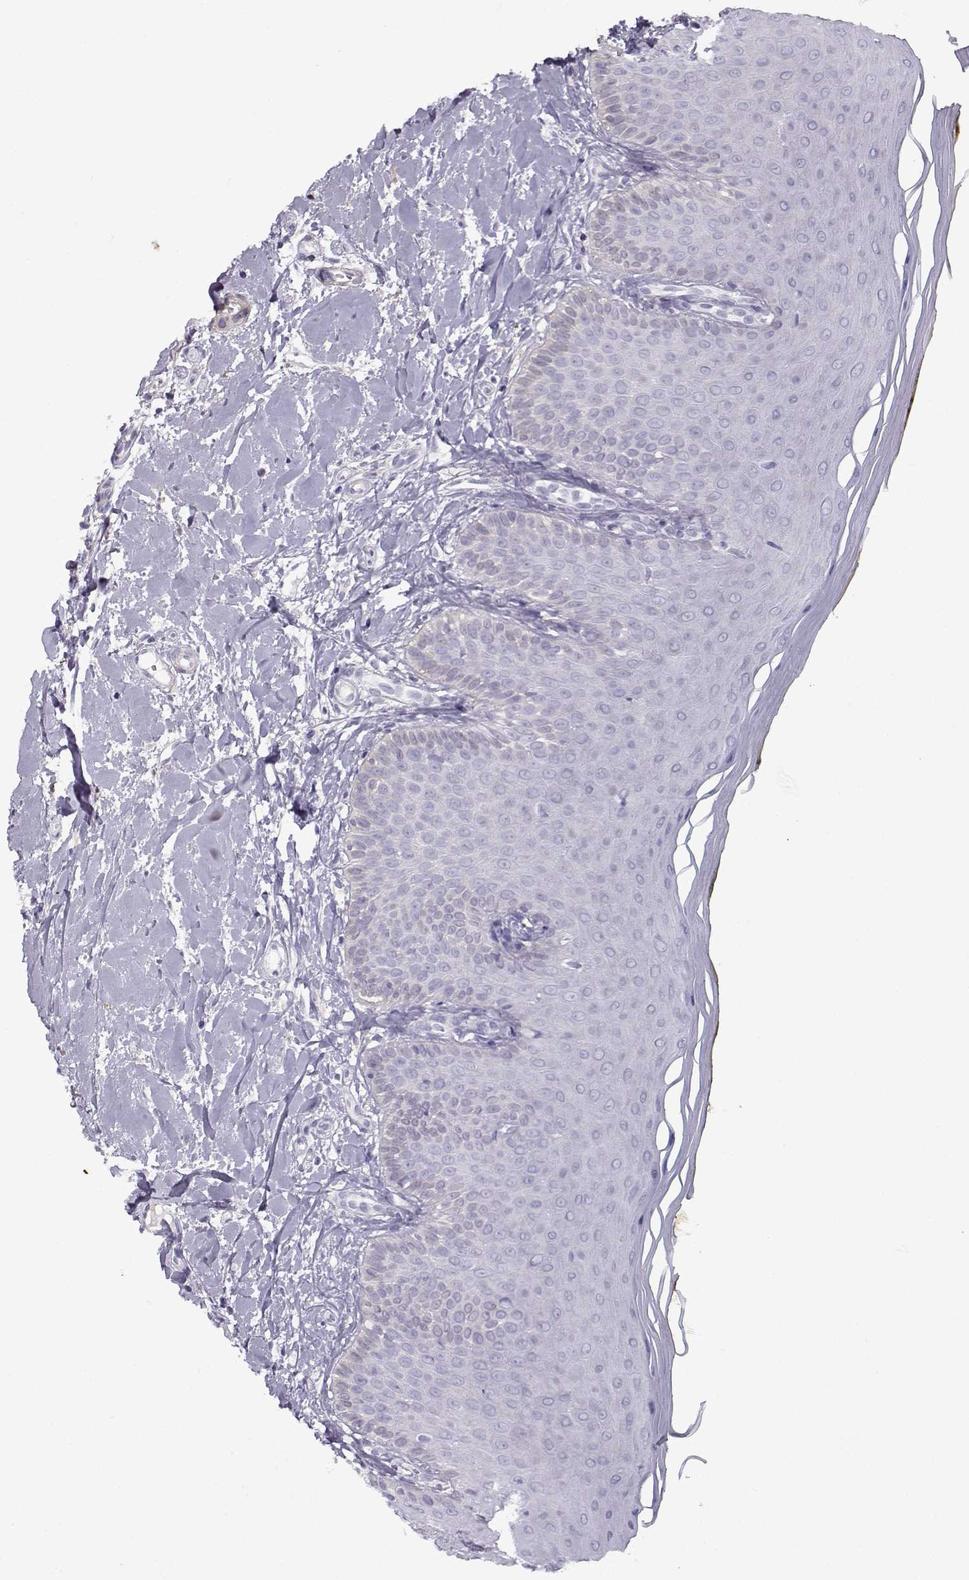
{"staining": {"intensity": "weak", "quantity": "<25%", "location": "cytoplasmic/membranous"}, "tissue": "oral mucosa", "cell_type": "Squamous epithelial cells", "image_type": "normal", "snomed": [{"axis": "morphology", "description": "Normal tissue, NOS"}, {"axis": "topography", "description": "Oral tissue"}], "caption": "IHC of benign oral mucosa demonstrates no expression in squamous epithelial cells.", "gene": "UCP3", "patient": {"sex": "female", "age": 43}}